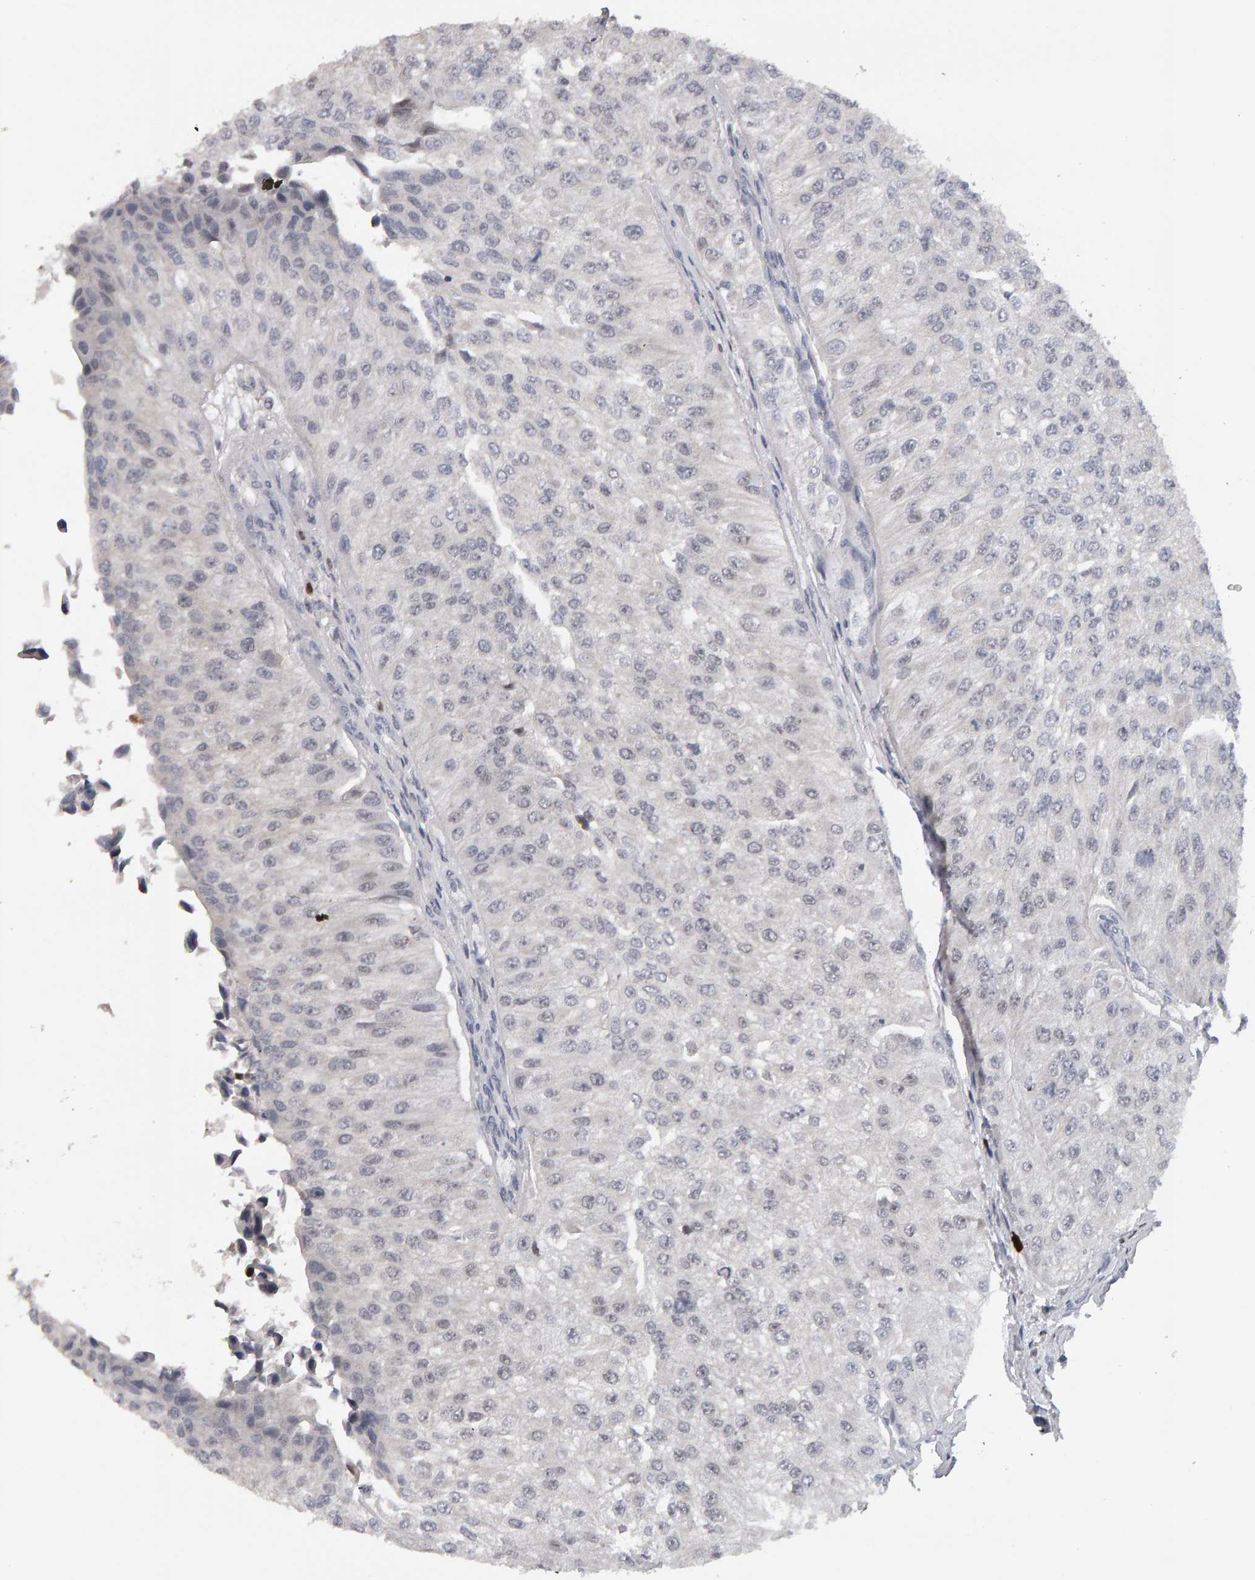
{"staining": {"intensity": "negative", "quantity": "none", "location": "none"}, "tissue": "urothelial cancer", "cell_type": "Tumor cells", "image_type": "cancer", "snomed": [{"axis": "morphology", "description": "Urothelial carcinoma, High grade"}, {"axis": "topography", "description": "Kidney"}, {"axis": "topography", "description": "Urinary bladder"}], "caption": "The micrograph displays no staining of tumor cells in urothelial carcinoma (high-grade). The staining was performed using DAB (3,3'-diaminobenzidine) to visualize the protein expression in brown, while the nuclei were stained in blue with hematoxylin (Magnification: 20x).", "gene": "IPO8", "patient": {"sex": "male", "age": 77}}